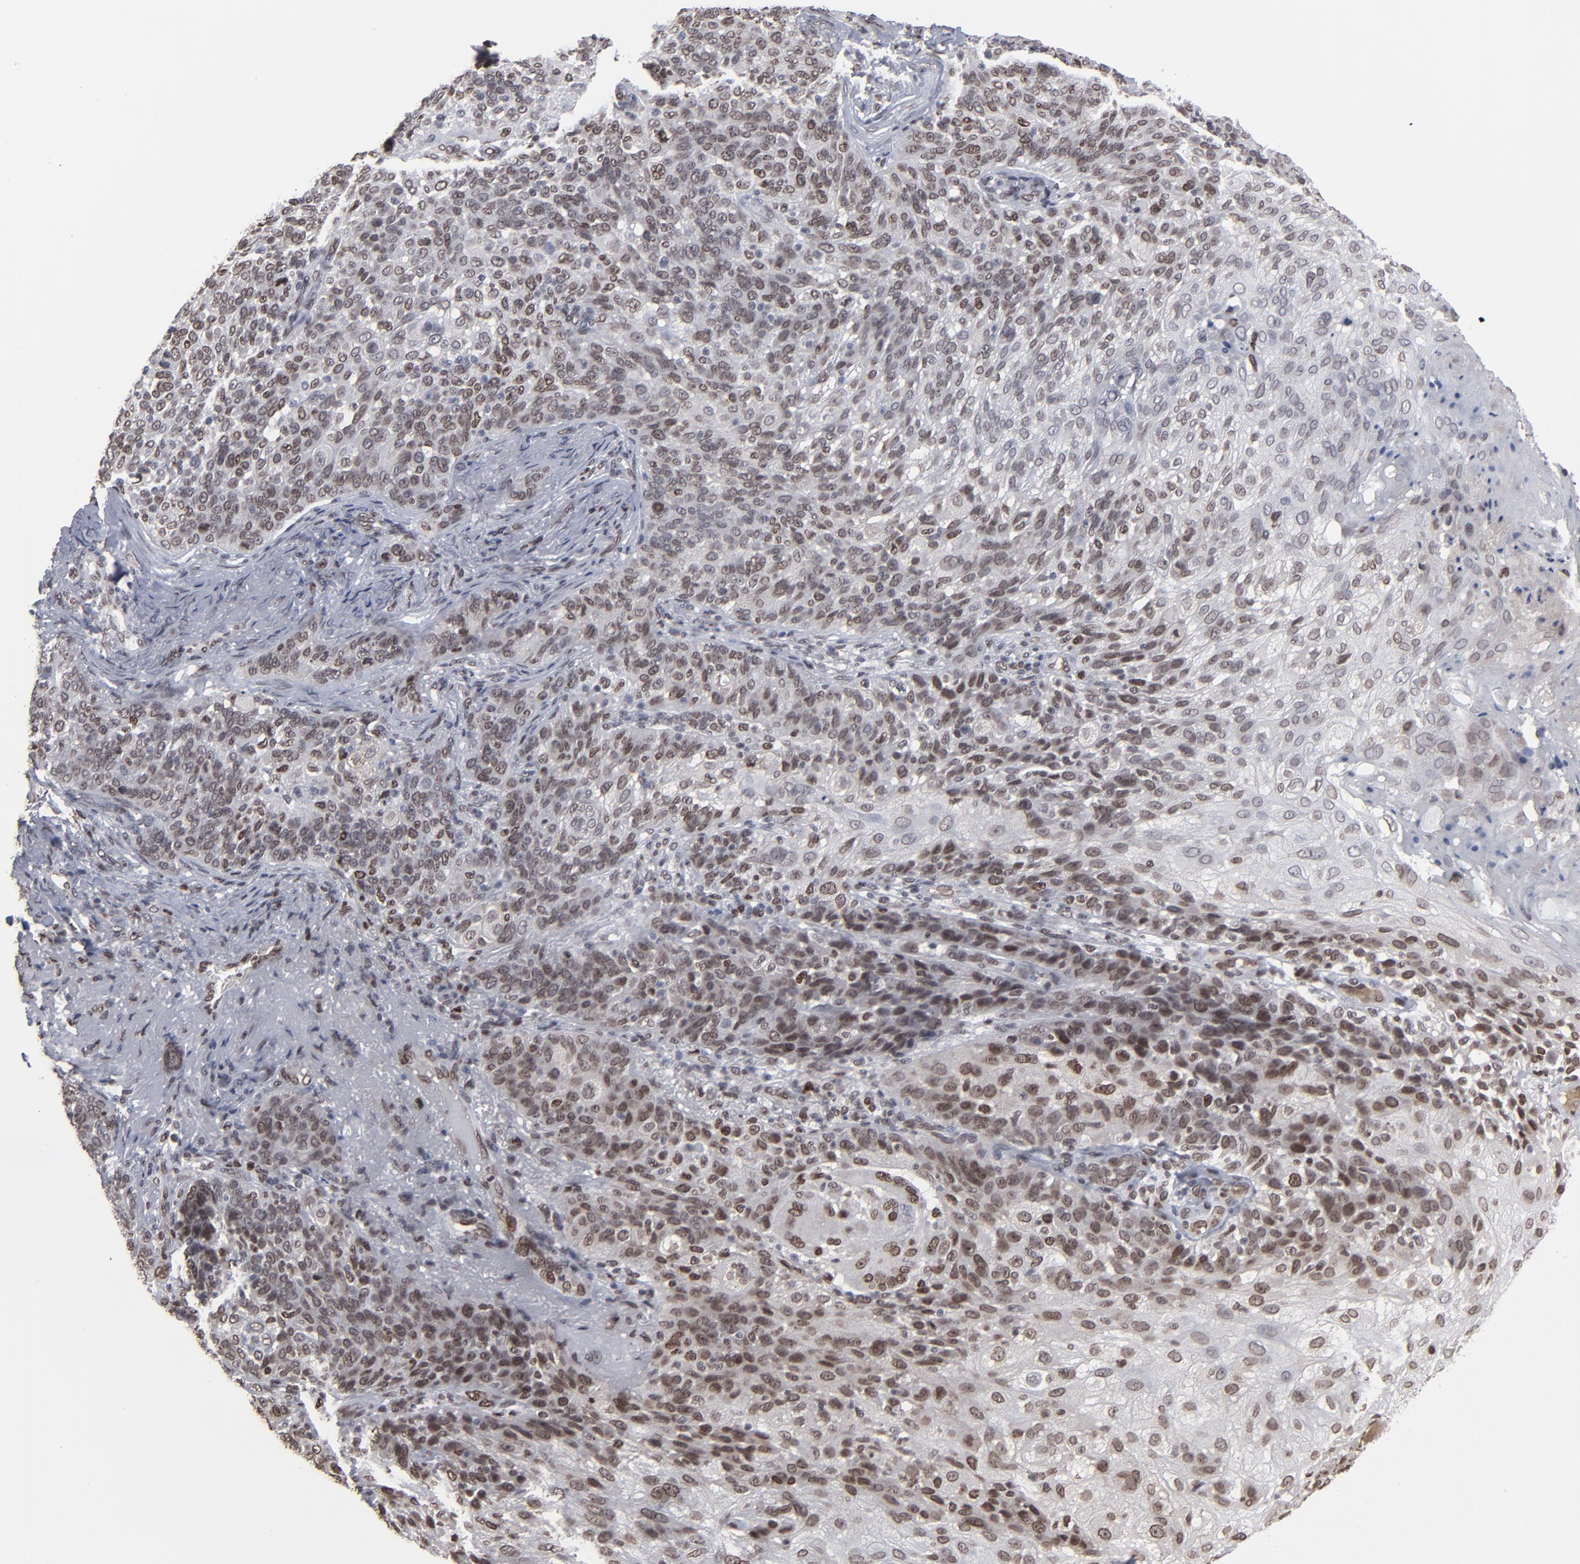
{"staining": {"intensity": "moderate", "quantity": "25%-75%", "location": "nuclear"}, "tissue": "skin cancer", "cell_type": "Tumor cells", "image_type": "cancer", "snomed": [{"axis": "morphology", "description": "Normal tissue, NOS"}, {"axis": "morphology", "description": "Squamous cell carcinoma, NOS"}, {"axis": "topography", "description": "Skin"}], "caption": "Protein positivity by IHC shows moderate nuclear staining in approximately 25%-75% of tumor cells in skin cancer. (brown staining indicates protein expression, while blue staining denotes nuclei).", "gene": "BAZ1A", "patient": {"sex": "female", "age": 83}}